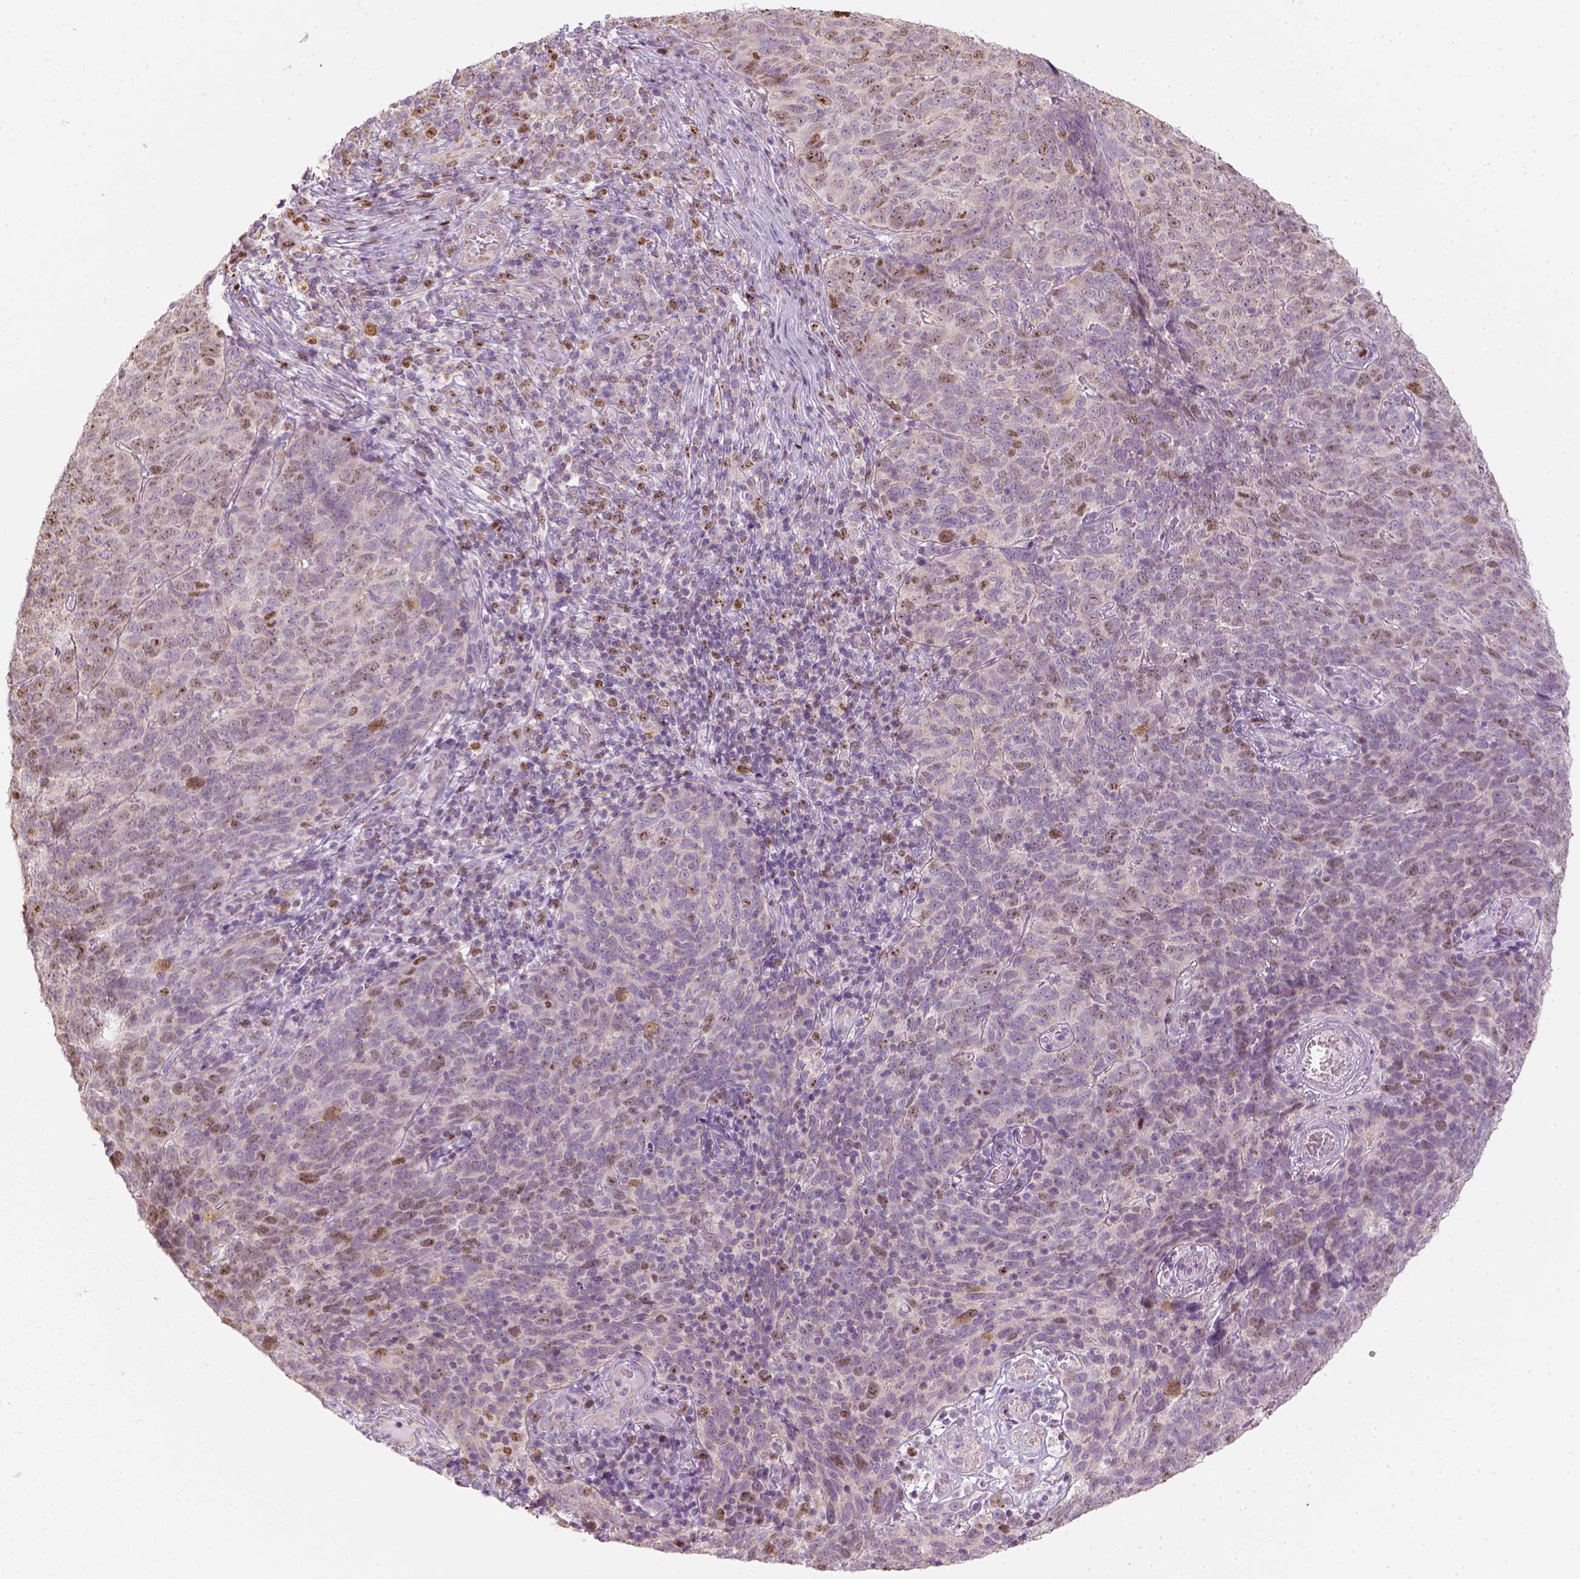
{"staining": {"intensity": "moderate", "quantity": "<25%", "location": "cytoplasmic/membranous,nuclear"}, "tissue": "skin cancer", "cell_type": "Tumor cells", "image_type": "cancer", "snomed": [{"axis": "morphology", "description": "Squamous cell carcinoma, NOS"}, {"axis": "topography", "description": "Skin"}, {"axis": "topography", "description": "Anal"}], "caption": "Immunohistochemical staining of human skin cancer displays low levels of moderate cytoplasmic/membranous and nuclear staining in about <25% of tumor cells.", "gene": "LCA5", "patient": {"sex": "female", "age": 51}}